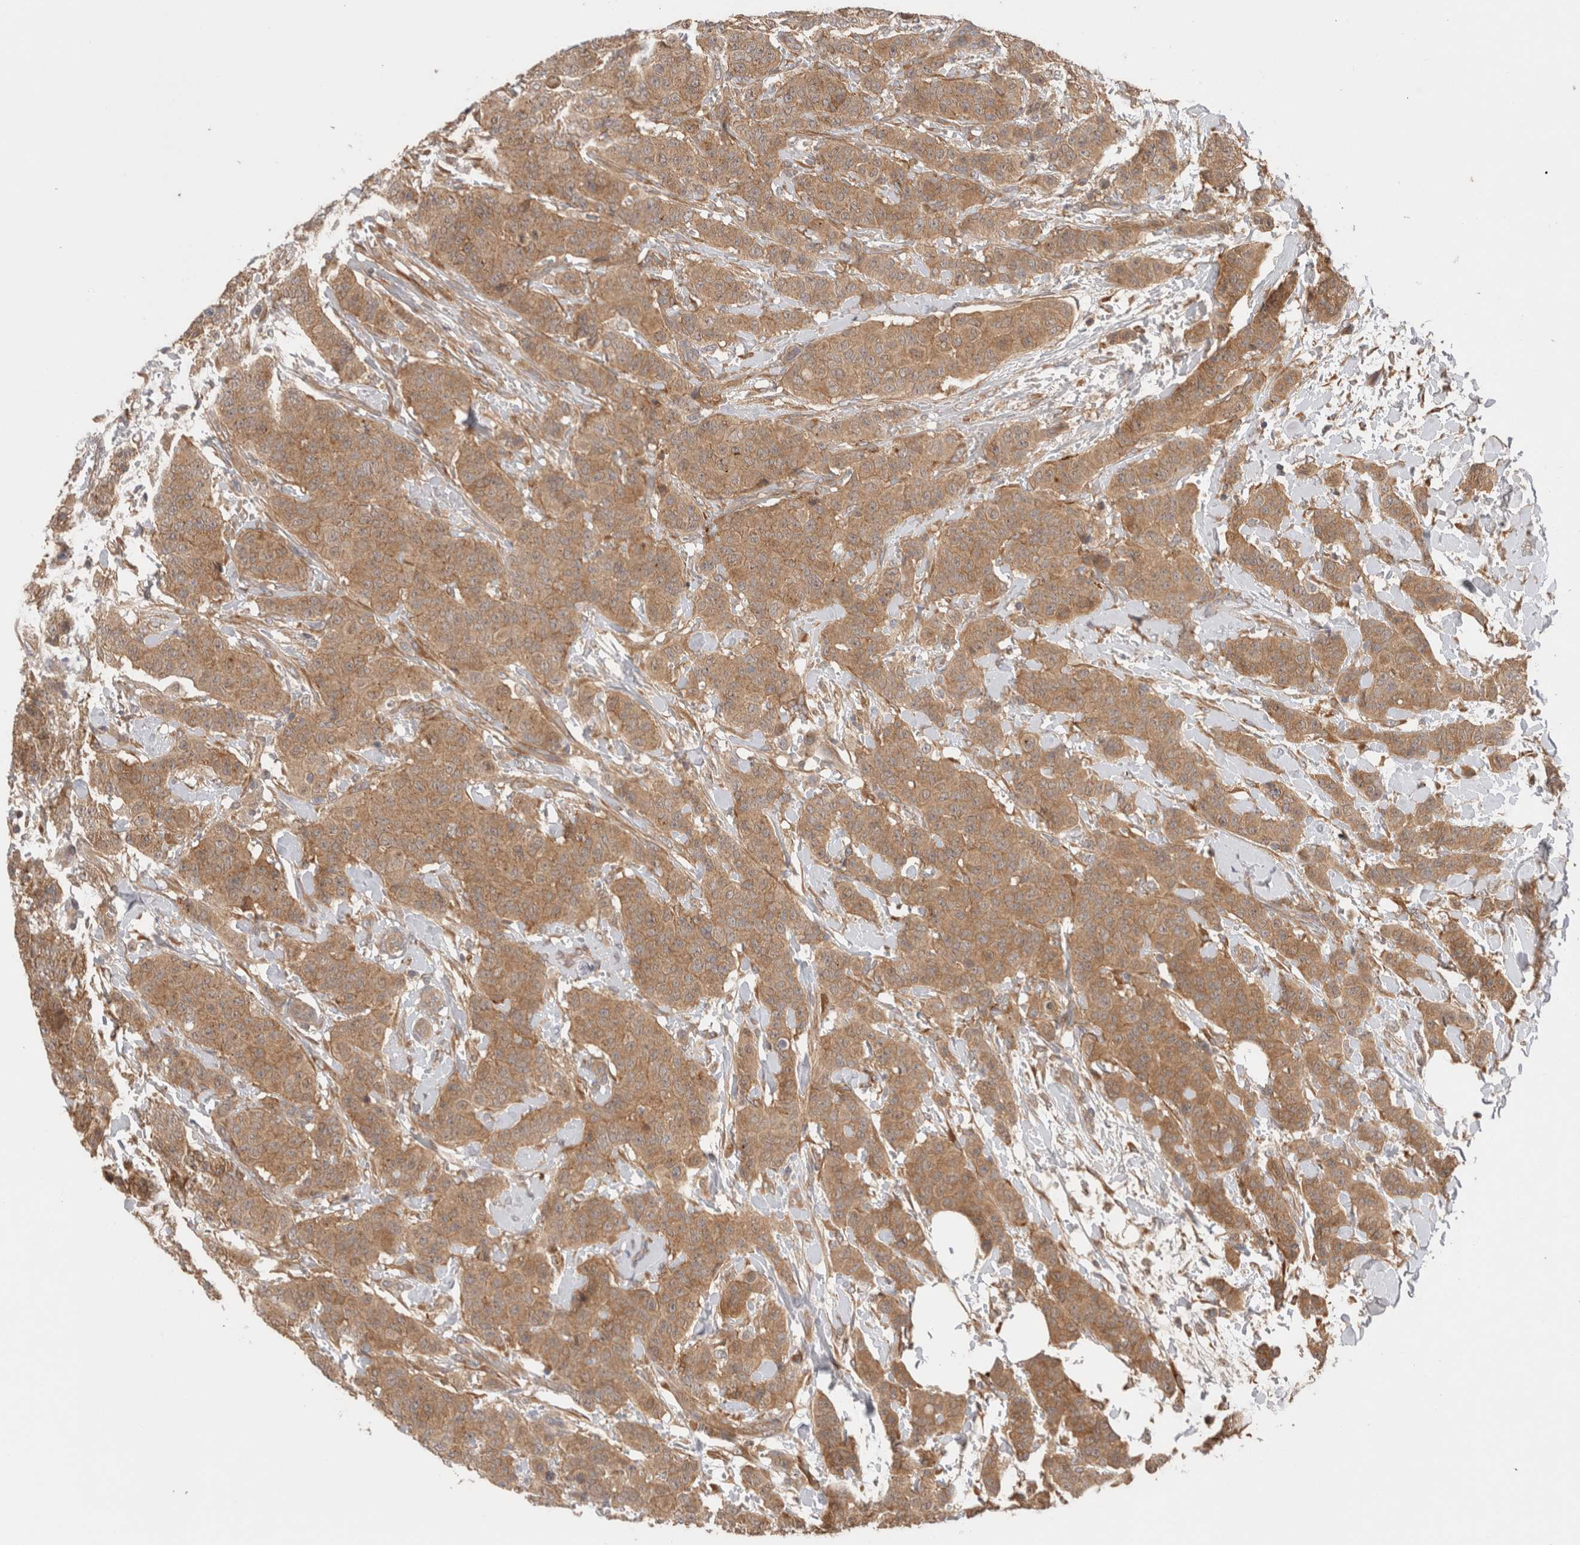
{"staining": {"intensity": "moderate", "quantity": ">75%", "location": "cytoplasmic/membranous"}, "tissue": "breast cancer", "cell_type": "Tumor cells", "image_type": "cancer", "snomed": [{"axis": "morphology", "description": "Normal tissue, NOS"}, {"axis": "morphology", "description": "Duct carcinoma"}, {"axis": "topography", "description": "Breast"}], "caption": "Immunohistochemistry (IHC) histopathology image of neoplastic tissue: human infiltrating ductal carcinoma (breast) stained using IHC displays medium levels of moderate protein expression localized specifically in the cytoplasmic/membranous of tumor cells, appearing as a cytoplasmic/membranous brown color.", "gene": "VPS28", "patient": {"sex": "female", "age": 40}}